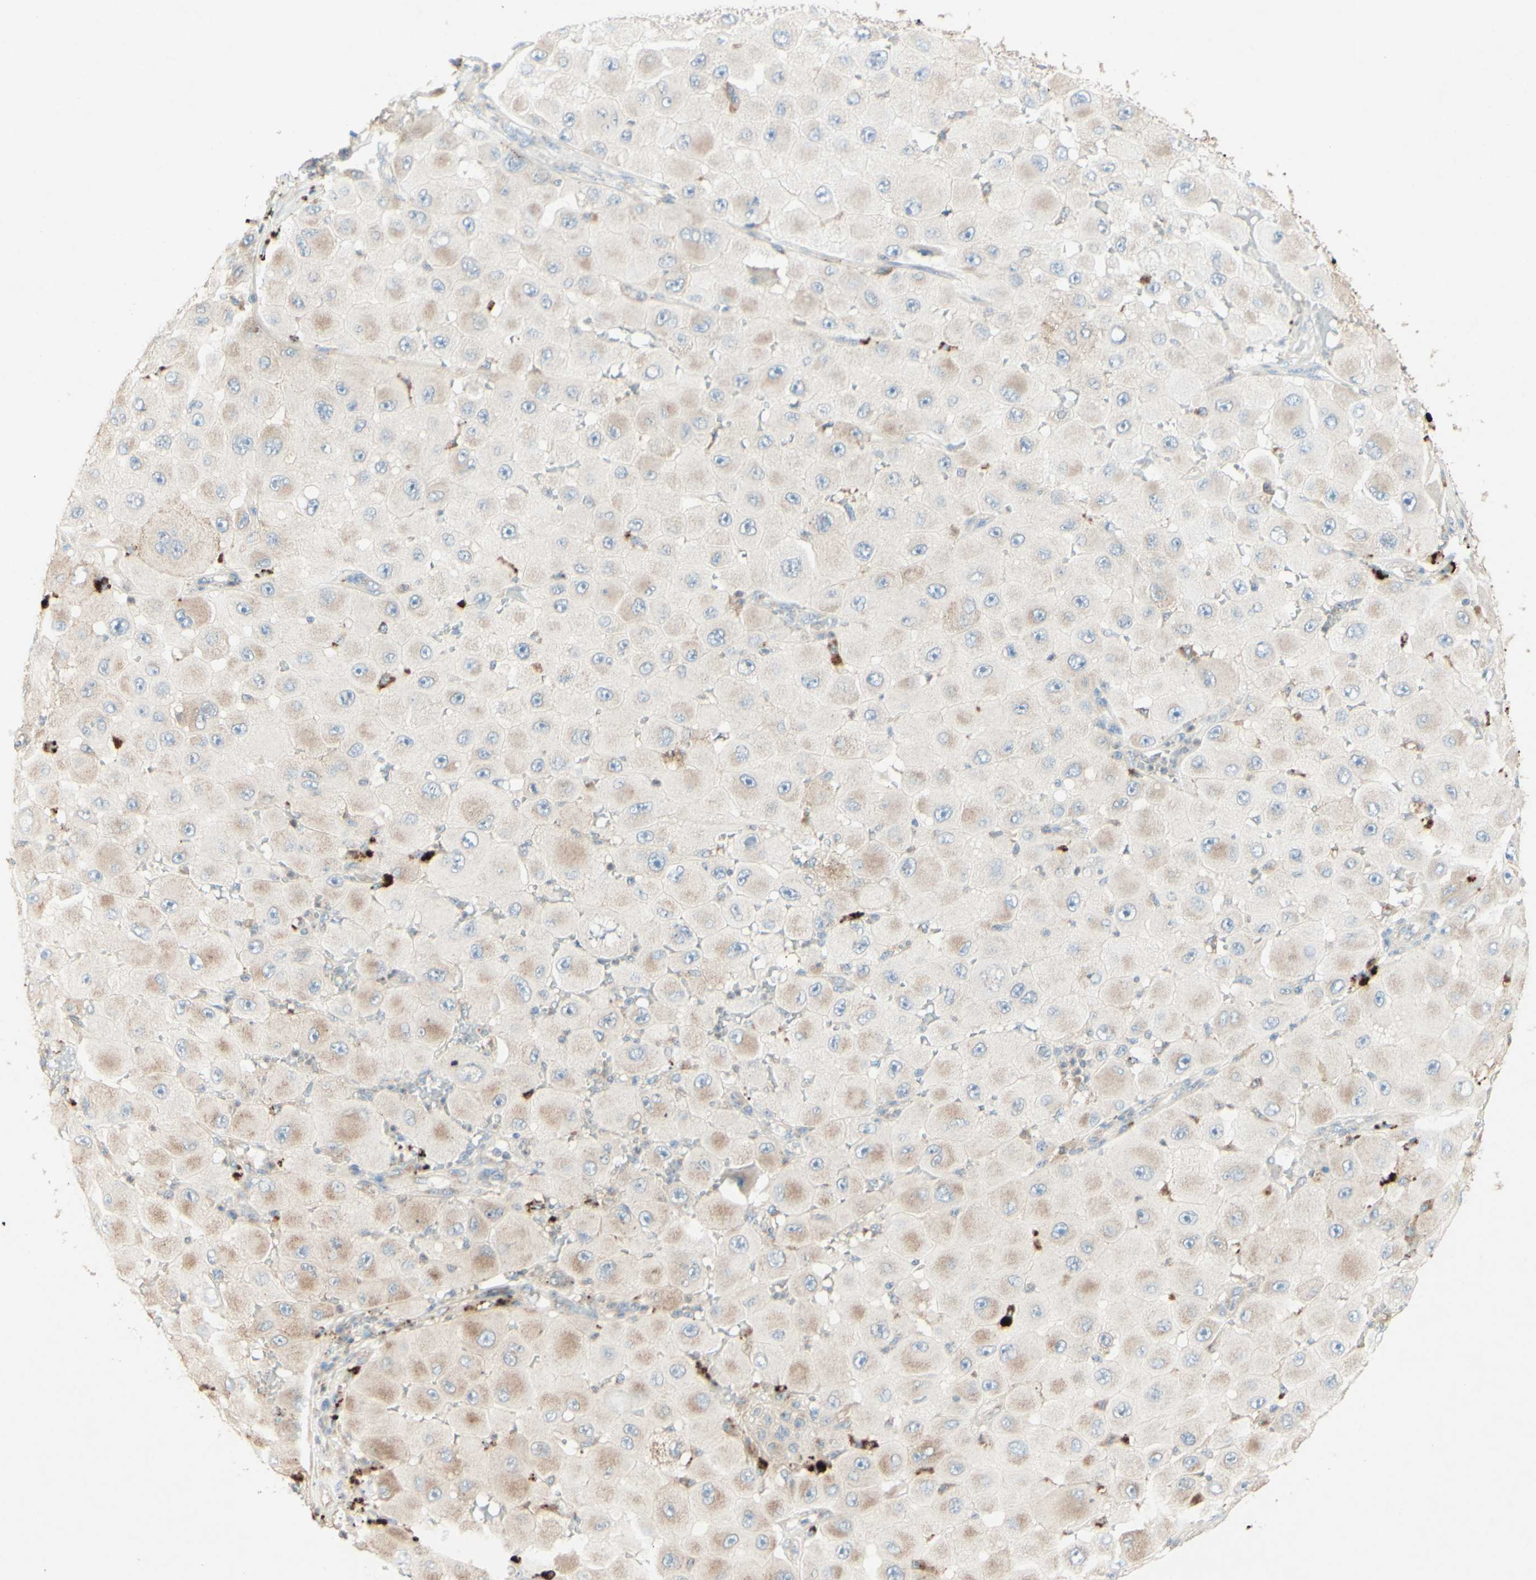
{"staining": {"intensity": "moderate", "quantity": "25%-75%", "location": "cytoplasmic/membranous"}, "tissue": "melanoma", "cell_type": "Tumor cells", "image_type": "cancer", "snomed": [{"axis": "morphology", "description": "Malignant melanoma, NOS"}, {"axis": "topography", "description": "Skin"}], "caption": "Immunohistochemistry (IHC) staining of melanoma, which demonstrates medium levels of moderate cytoplasmic/membranous staining in about 25%-75% of tumor cells indicating moderate cytoplasmic/membranous protein staining. The staining was performed using DAB (3,3'-diaminobenzidine) (brown) for protein detection and nuclei were counterstained in hematoxylin (blue).", "gene": "MTM1", "patient": {"sex": "female", "age": 81}}